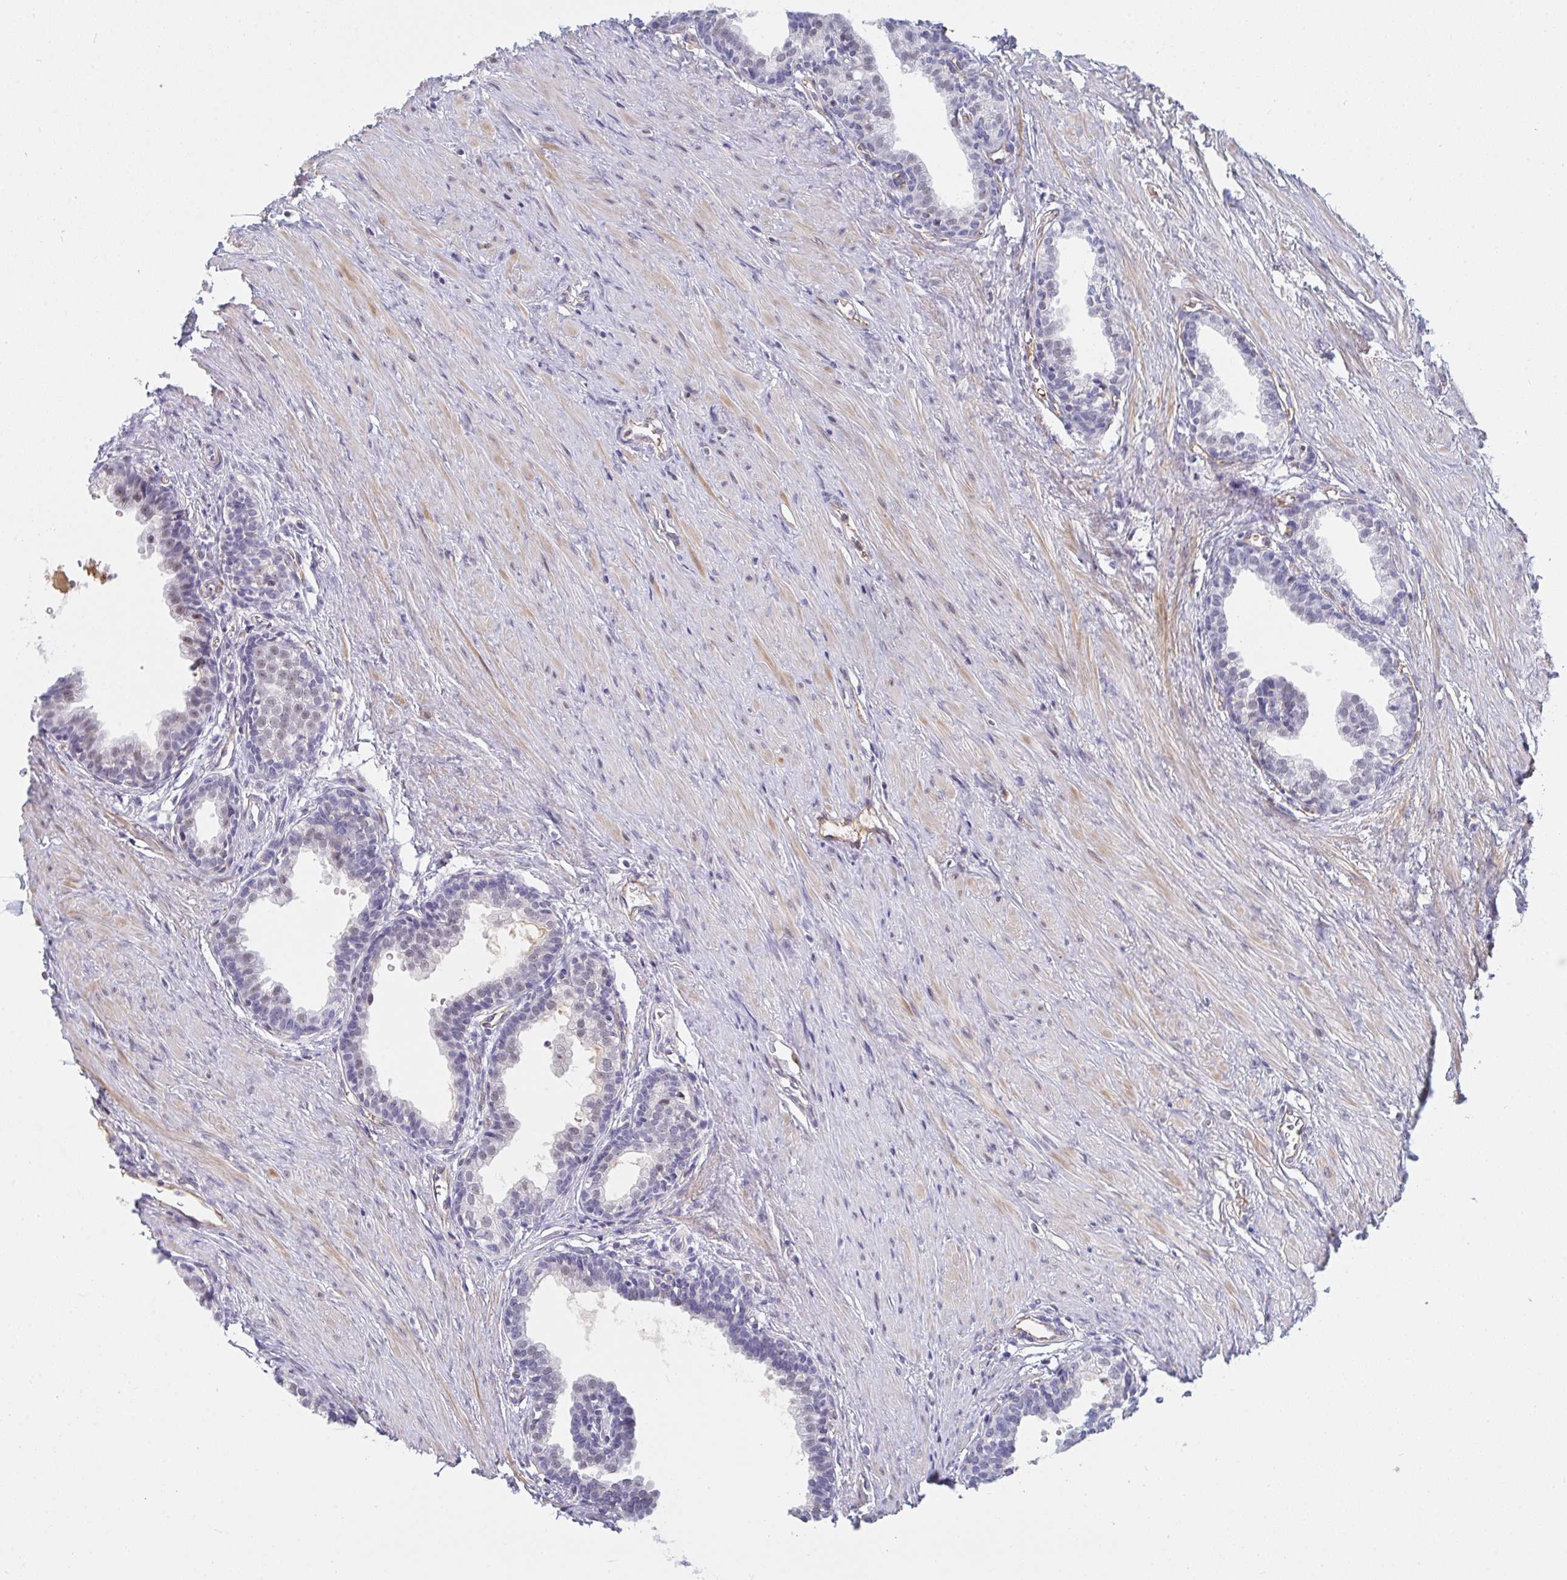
{"staining": {"intensity": "weak", "quantity": "<25%", "location": "nuclear"}, "tissue": "prostate", "cell_type": "Glandular cells", "image_type": "normal", "snomed": [{"axis": "morphology", "description": "Normal tissue, NOS"}, {"axis": "topography", "description": "Prostate"}, {"axis": "topography", "description": "Peripheral nerve tissue"}], "caption": "Immunohistochemical staining of unremarkable prostate shows no significant staining in glandular cells. (DAB immunohistochemistry with hematoxylin counter stain).", "gene": "DSCAML1", "patient": {"sex": "male", "age": 55}}